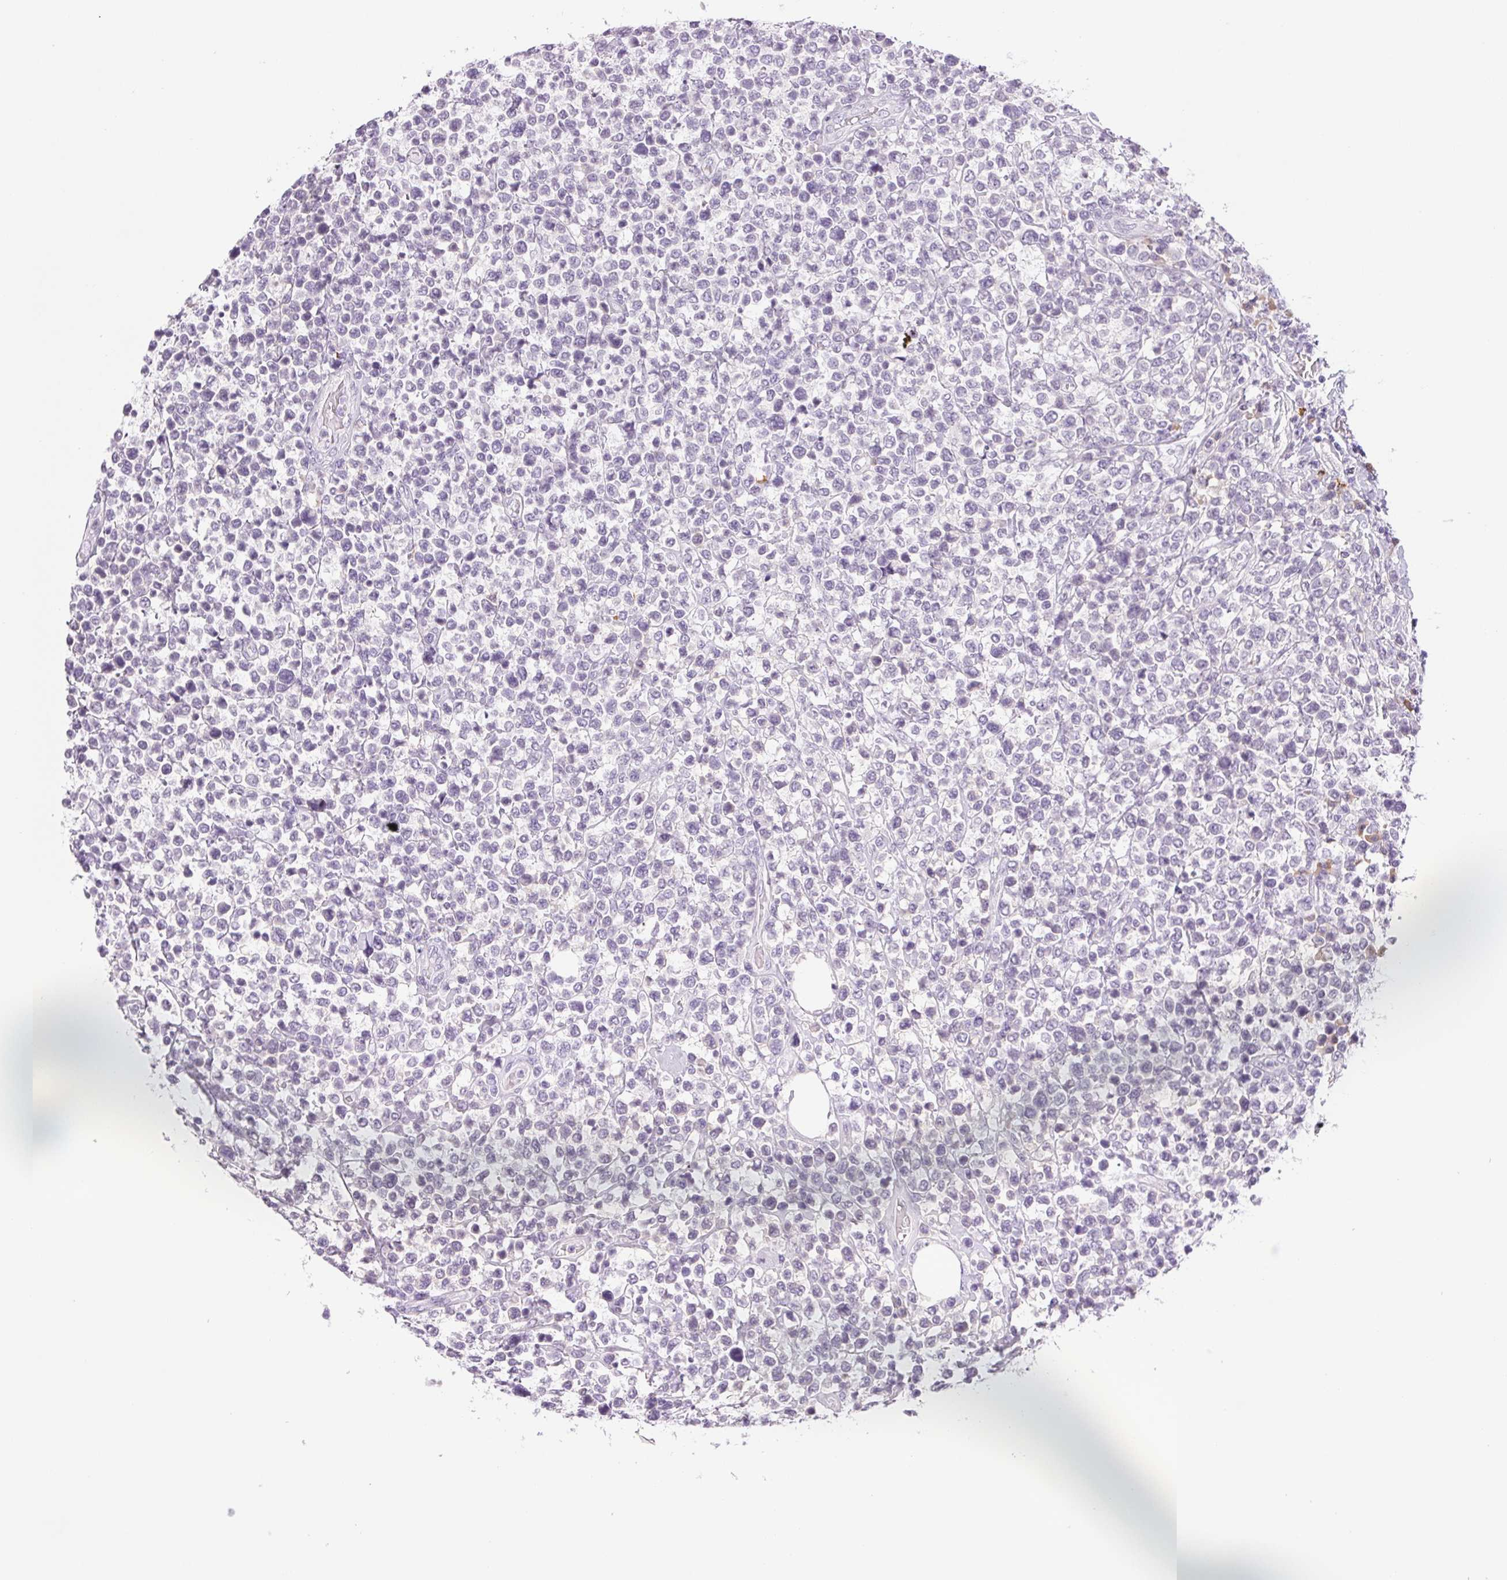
{"staining": {"intensity": "negative", "quantity": "none", "location": "none"}, "tissue": "lymphoma", "cell_type": "Tumor cells", "image_type": "cancer", "snomed": [{"axis": "morphology", "description": "Malignant lymphoma, non-Hodgkin's type, High grade"}, {"axis": "topography", "description": "Soft tissue"}], "caption": "Immunohistochemistry (IHC) photomicrograph of lymphoma stained for a protein (brown), which shows no positivity in tumor cells. The staining is performed using DAB (3,3'-diaminobenzidine) brown chromogen with nuclei counter-stained in using hematoxylin.", "gene": "IFIT1B", "patient": {"sex": "female", "age": 56}}